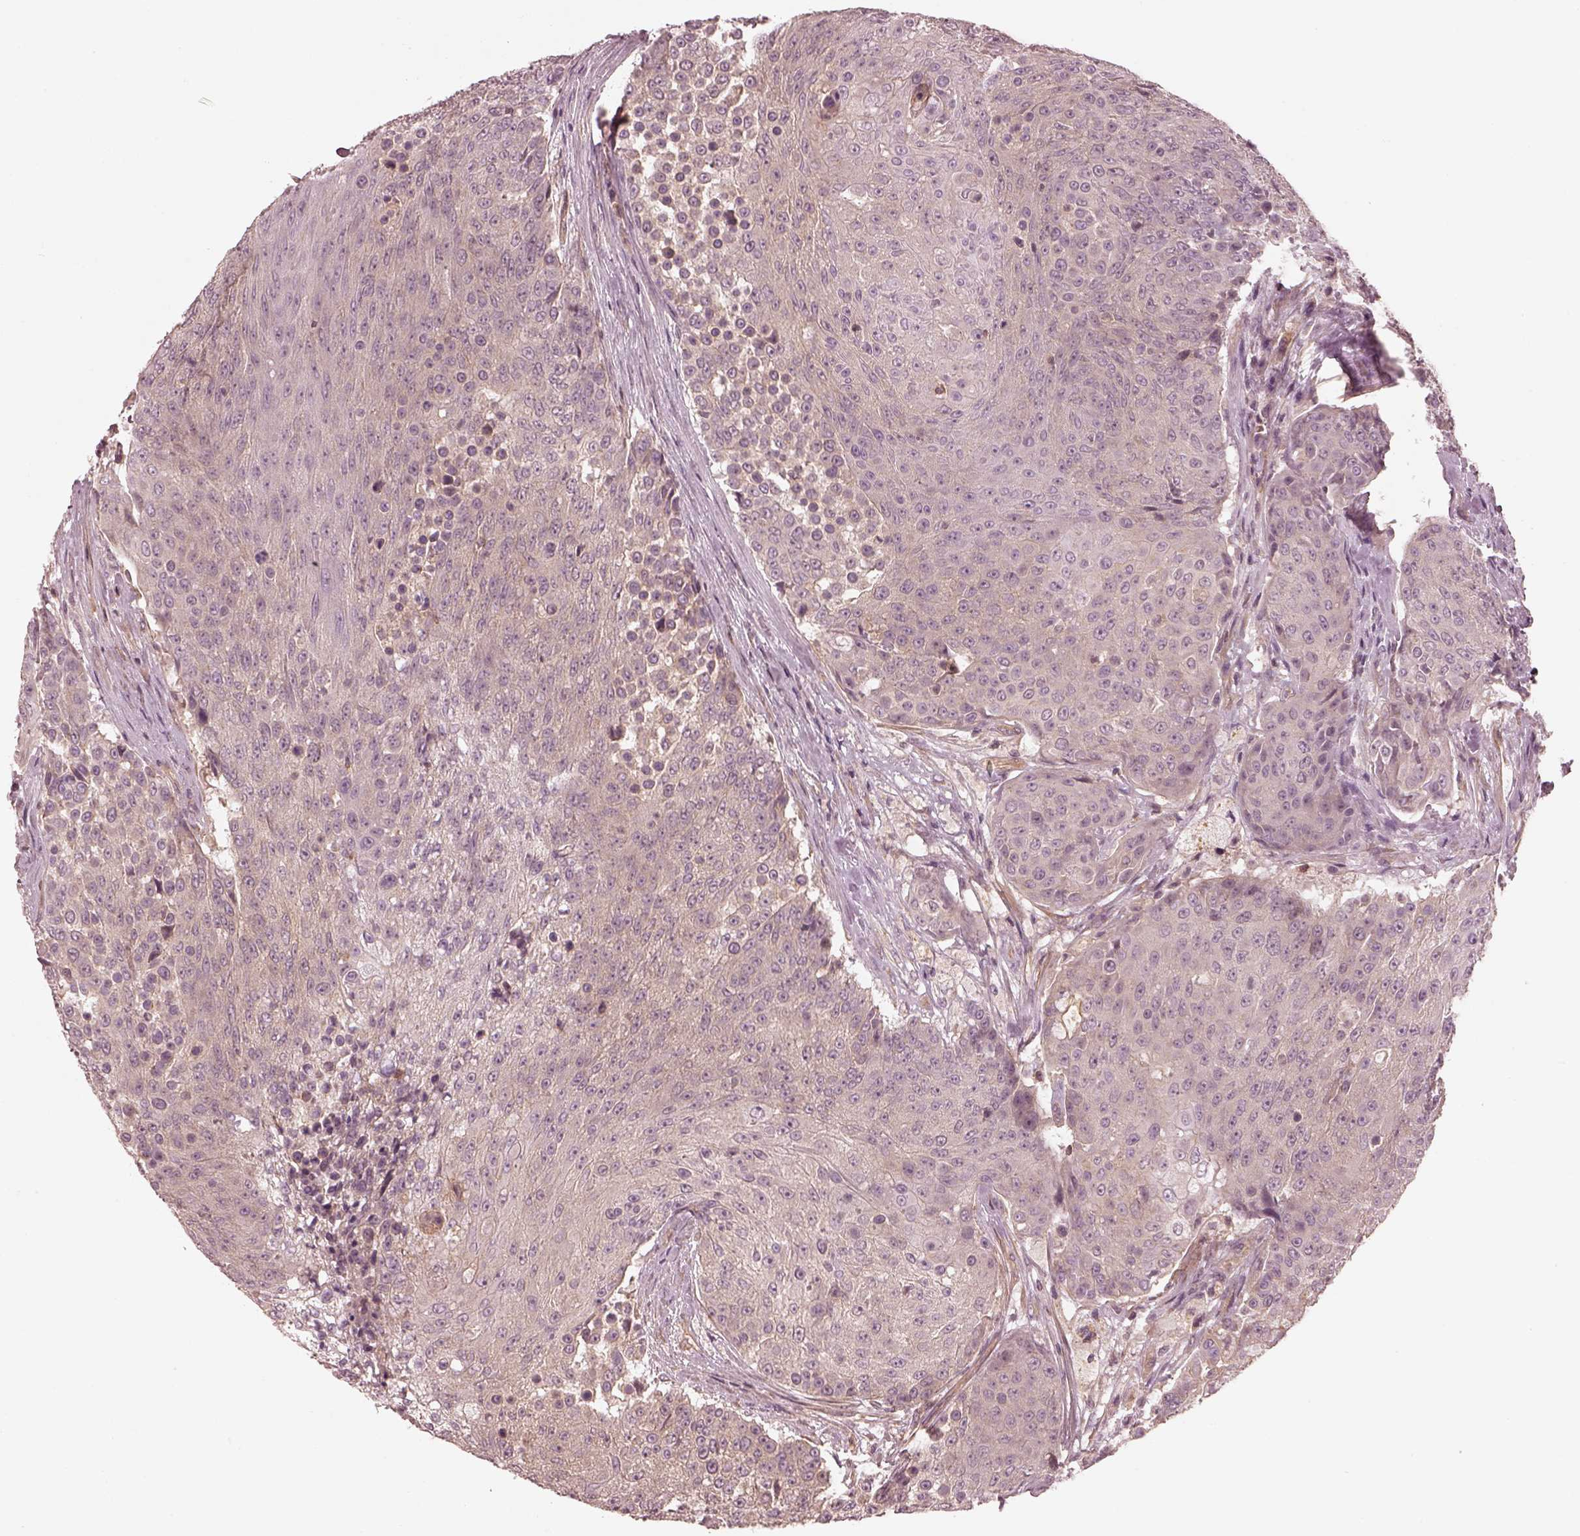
{"staining": {"intensity": "negative", "quantity": "none", "location": "none"}, "tissue": "urothelial cancer", "cell_type": "Tumor cells", "image_type": "cancer", "snomed": [{"axis": "morphology", "description": "Urothelial carcinoma, High grade"}, {"axis": "topography", "description": "Urinary bladder"}], "caption": "Urothelial cancer stained for a protein using IHC demonstrates no staining tumor cells.", "gene": "FAM107B", "patient": {"sex": "female", "age": 63}}